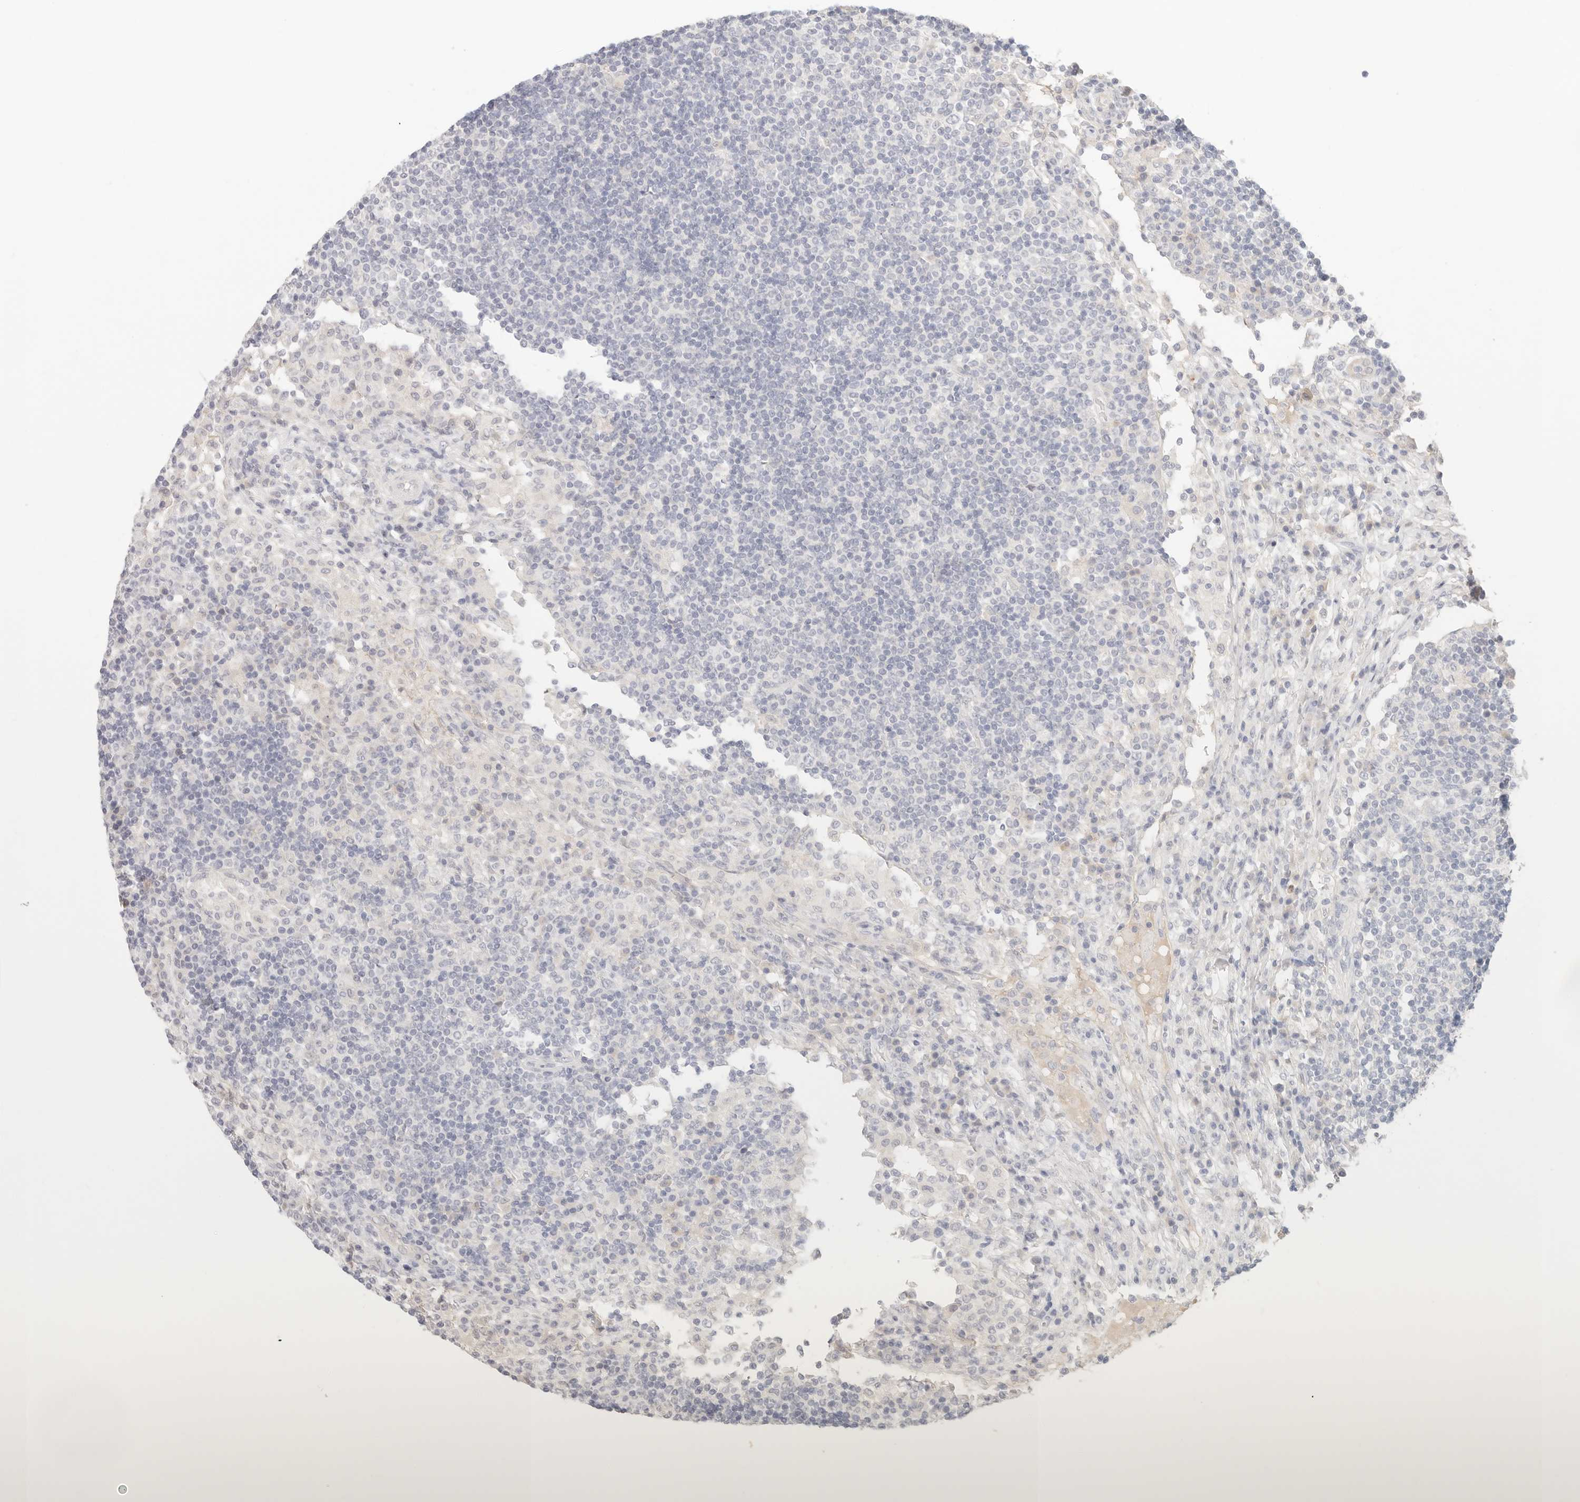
{"staining": {"intensity": "negative", "quantity": "none", "location": "none"}, "tissue": "lymph node", "cell_type": "Germinal center cells", "image_type": "normal", "snomed": [{"axis": "morphology", "description": "Normal tissue, NOS"}, {"axis": "topography", "description": "Lymph node"}], "caption": "The image demonstrates no significant expression in germinal center cells of lymph node.", "gene": "SPHK1", "patient": {"sex": "female", "age": 53}}